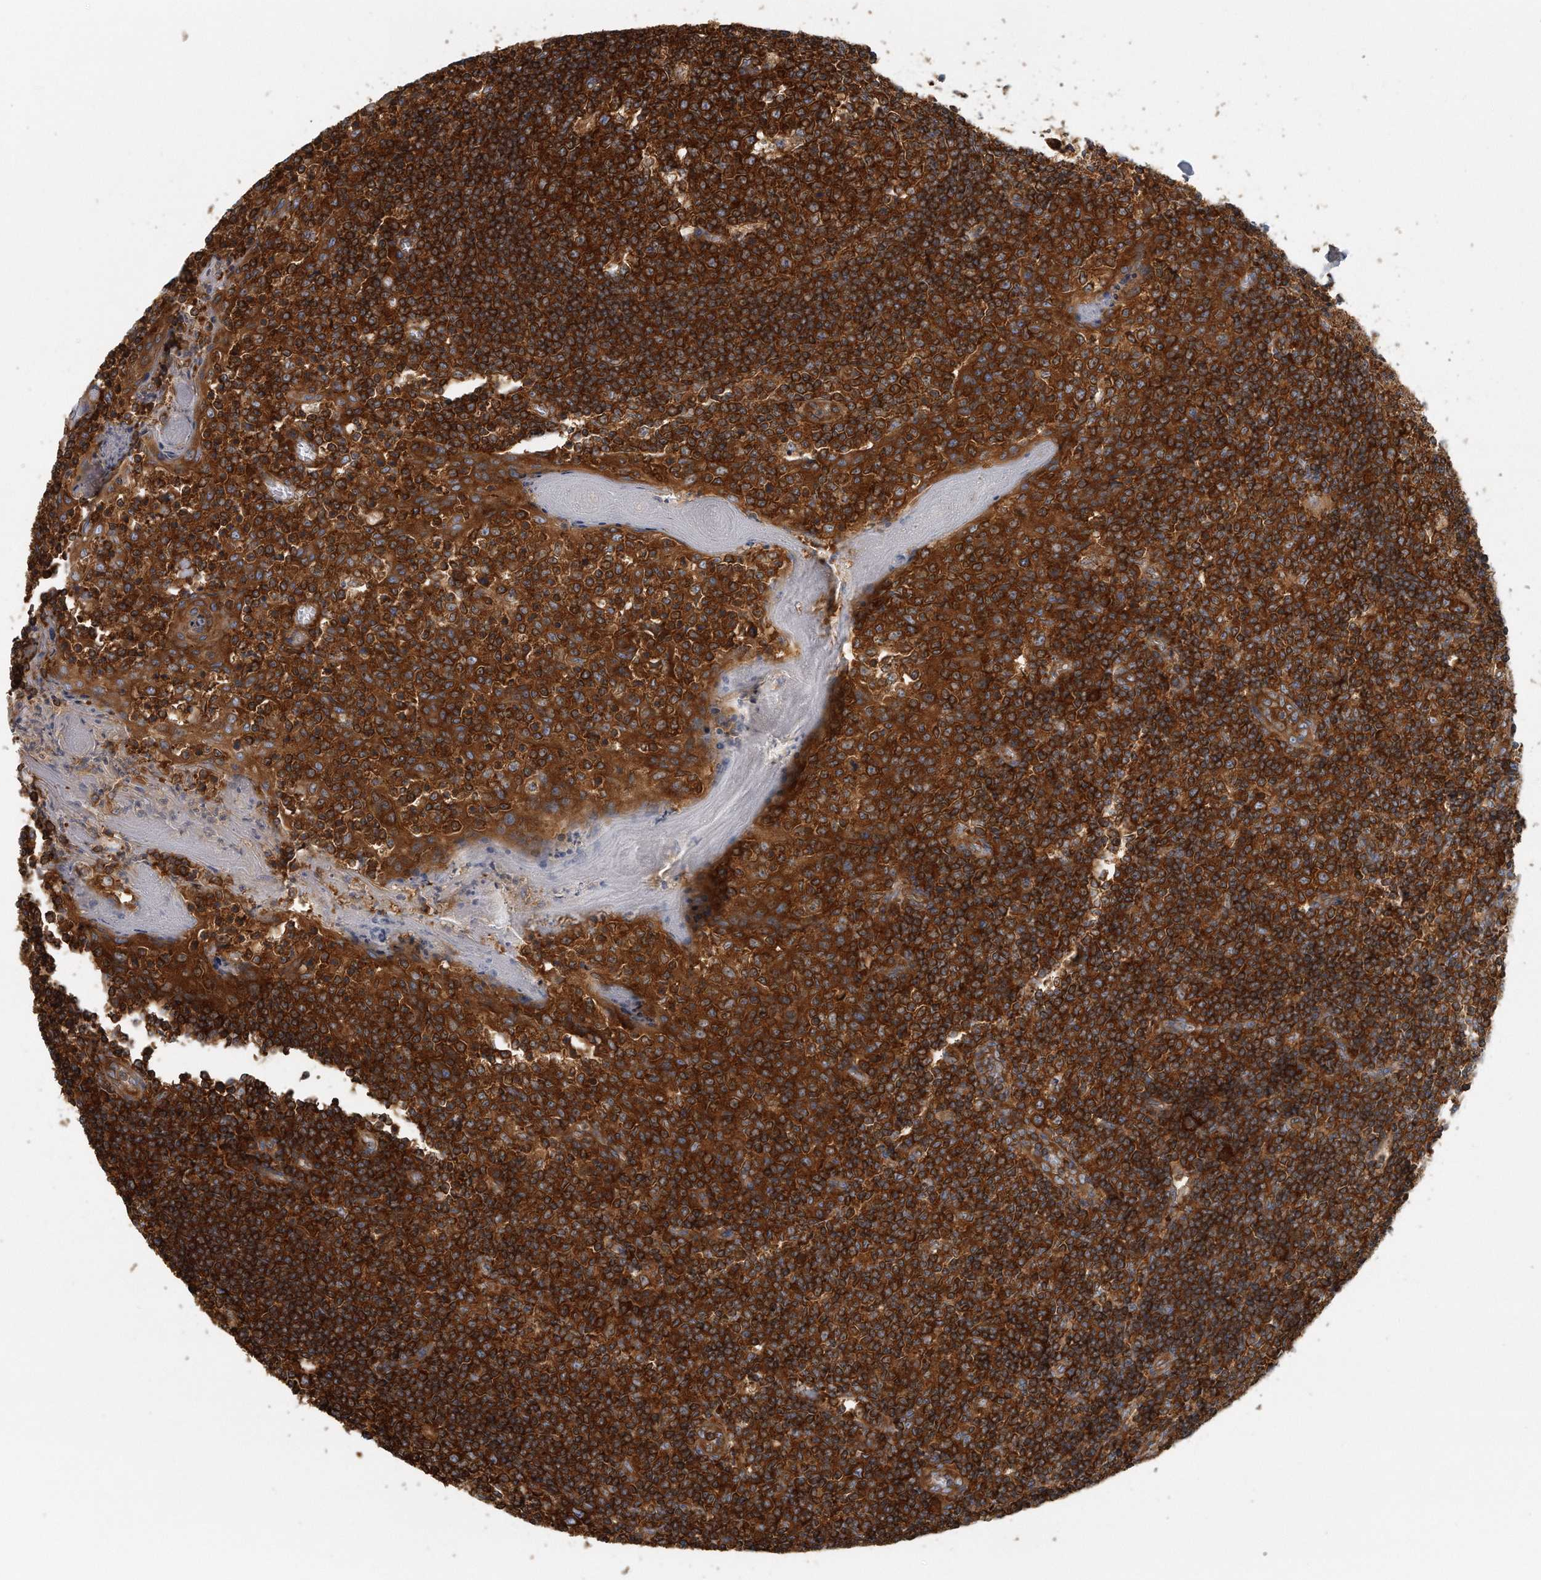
{"staining": {"intensity": "strong", "quantity": ">75%", "location": "cytoplasmic/membranous"}, "tissue": "tonsil", "cell_type": "Germinal center cells", "image_type": "normal", "snomed": [{"axis": "morphology", "description": "Normal tissue, NOS"}, {"axis": "topography", "description": "Tonsil"}], "caption": "Strong cytoplasmic/membranous positivity is identified in about >75% of germinal center cells in unremarkable tonsil. Nuclei are stained in blue.", "gene": "EIF3I", "patient": {"sex": "female", "age": 19}}